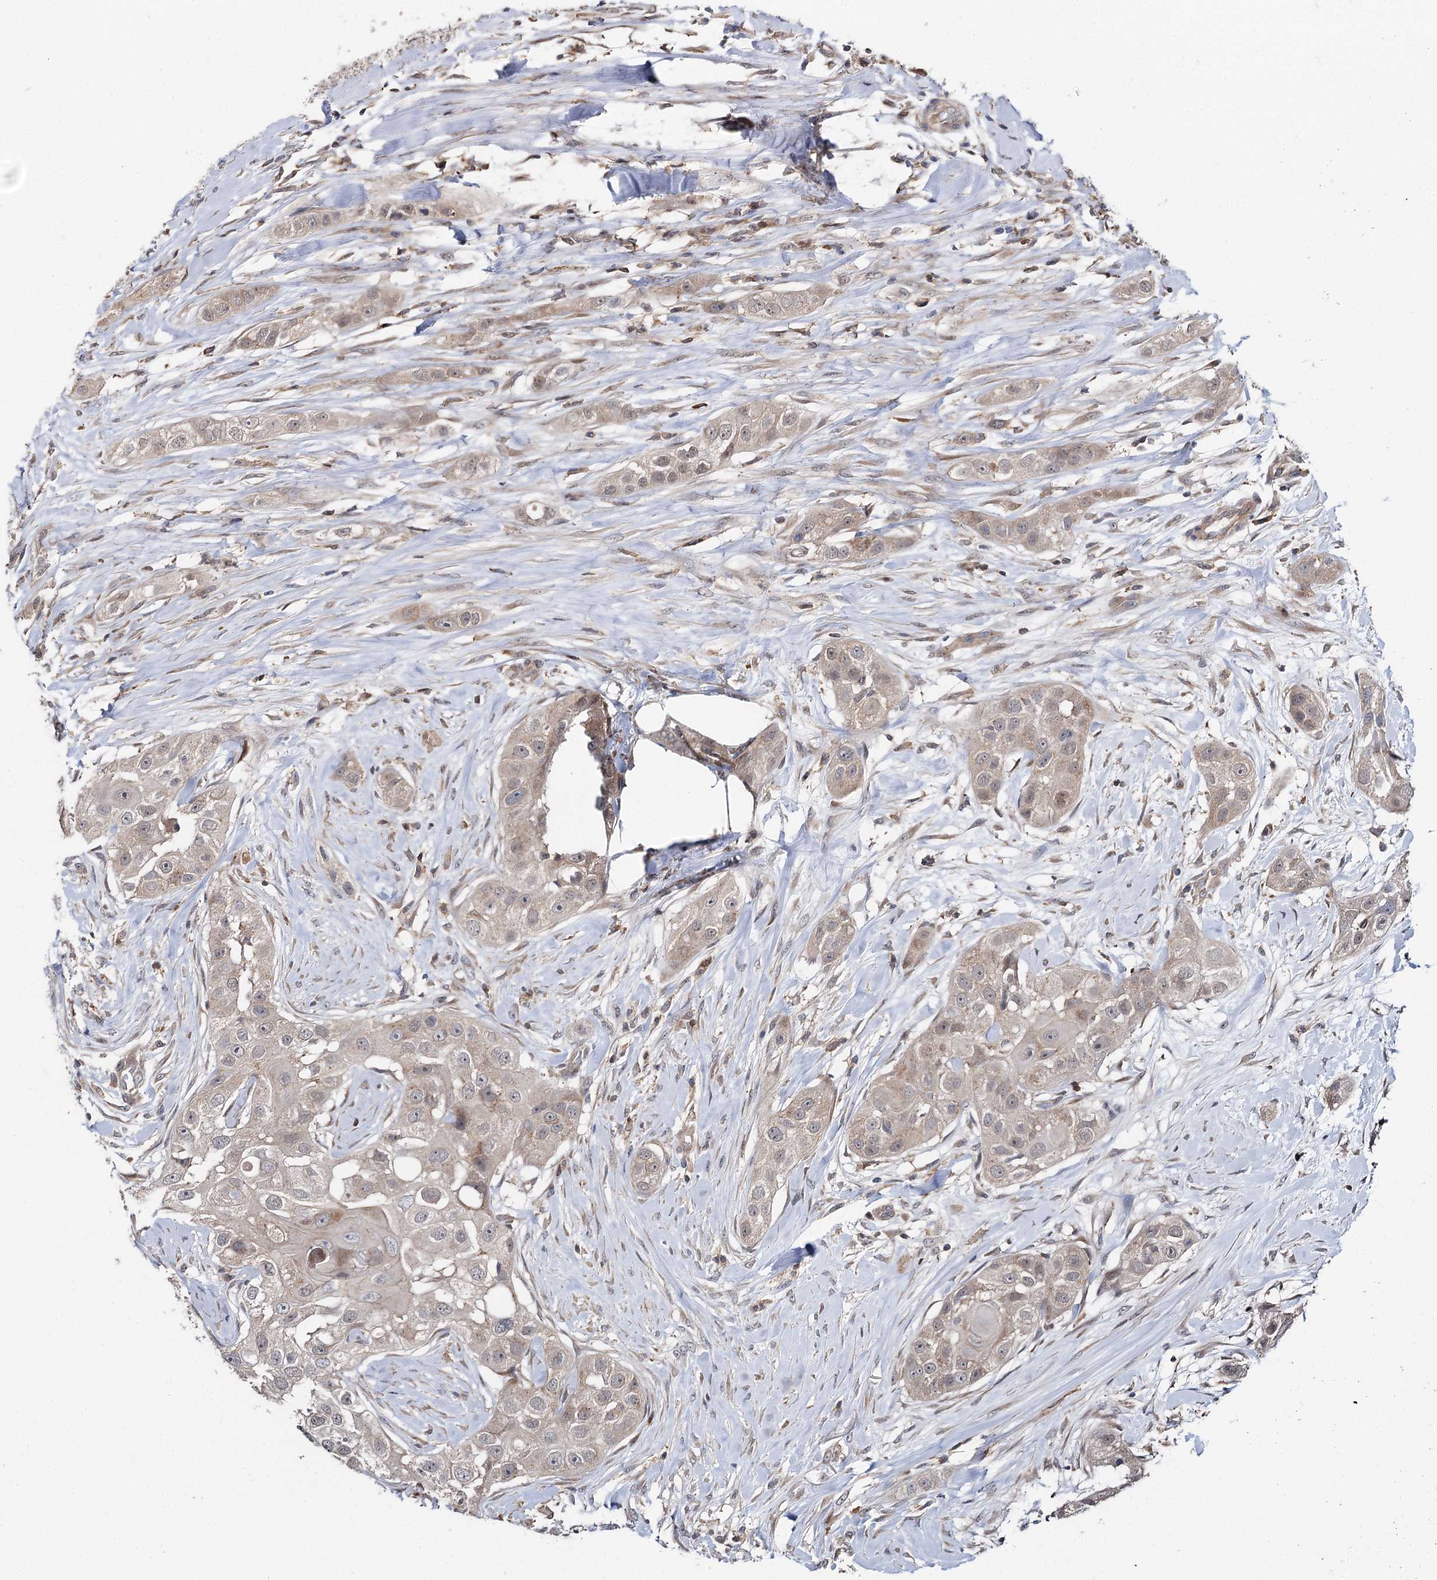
{"staining": {"intensity": "weak", "quantity": "25%-75%", "location": "nuclear"}, "tissue": "head and neck cancer", "cell_type": "Tumor cells", "image_type": "cancer", "snomed": [{"axis": "morphology", "description": "Normal tissue, NOS"}, {"axis": "morphology", "description": "Squamous cell carcinoma, NOS"}, {"axis": "topography", "description": "Skeletal muscle"}, {"axis": "topography", "description": "Head-Neck"}], "caption": "Tumor cells reveal low levels of weak nuclear staining in about 25%-75% of cells in human head and neck cancer (squamous cell carcinoma).", "gene": "STX6", "patient": {"sex": "male", "age": 51}}